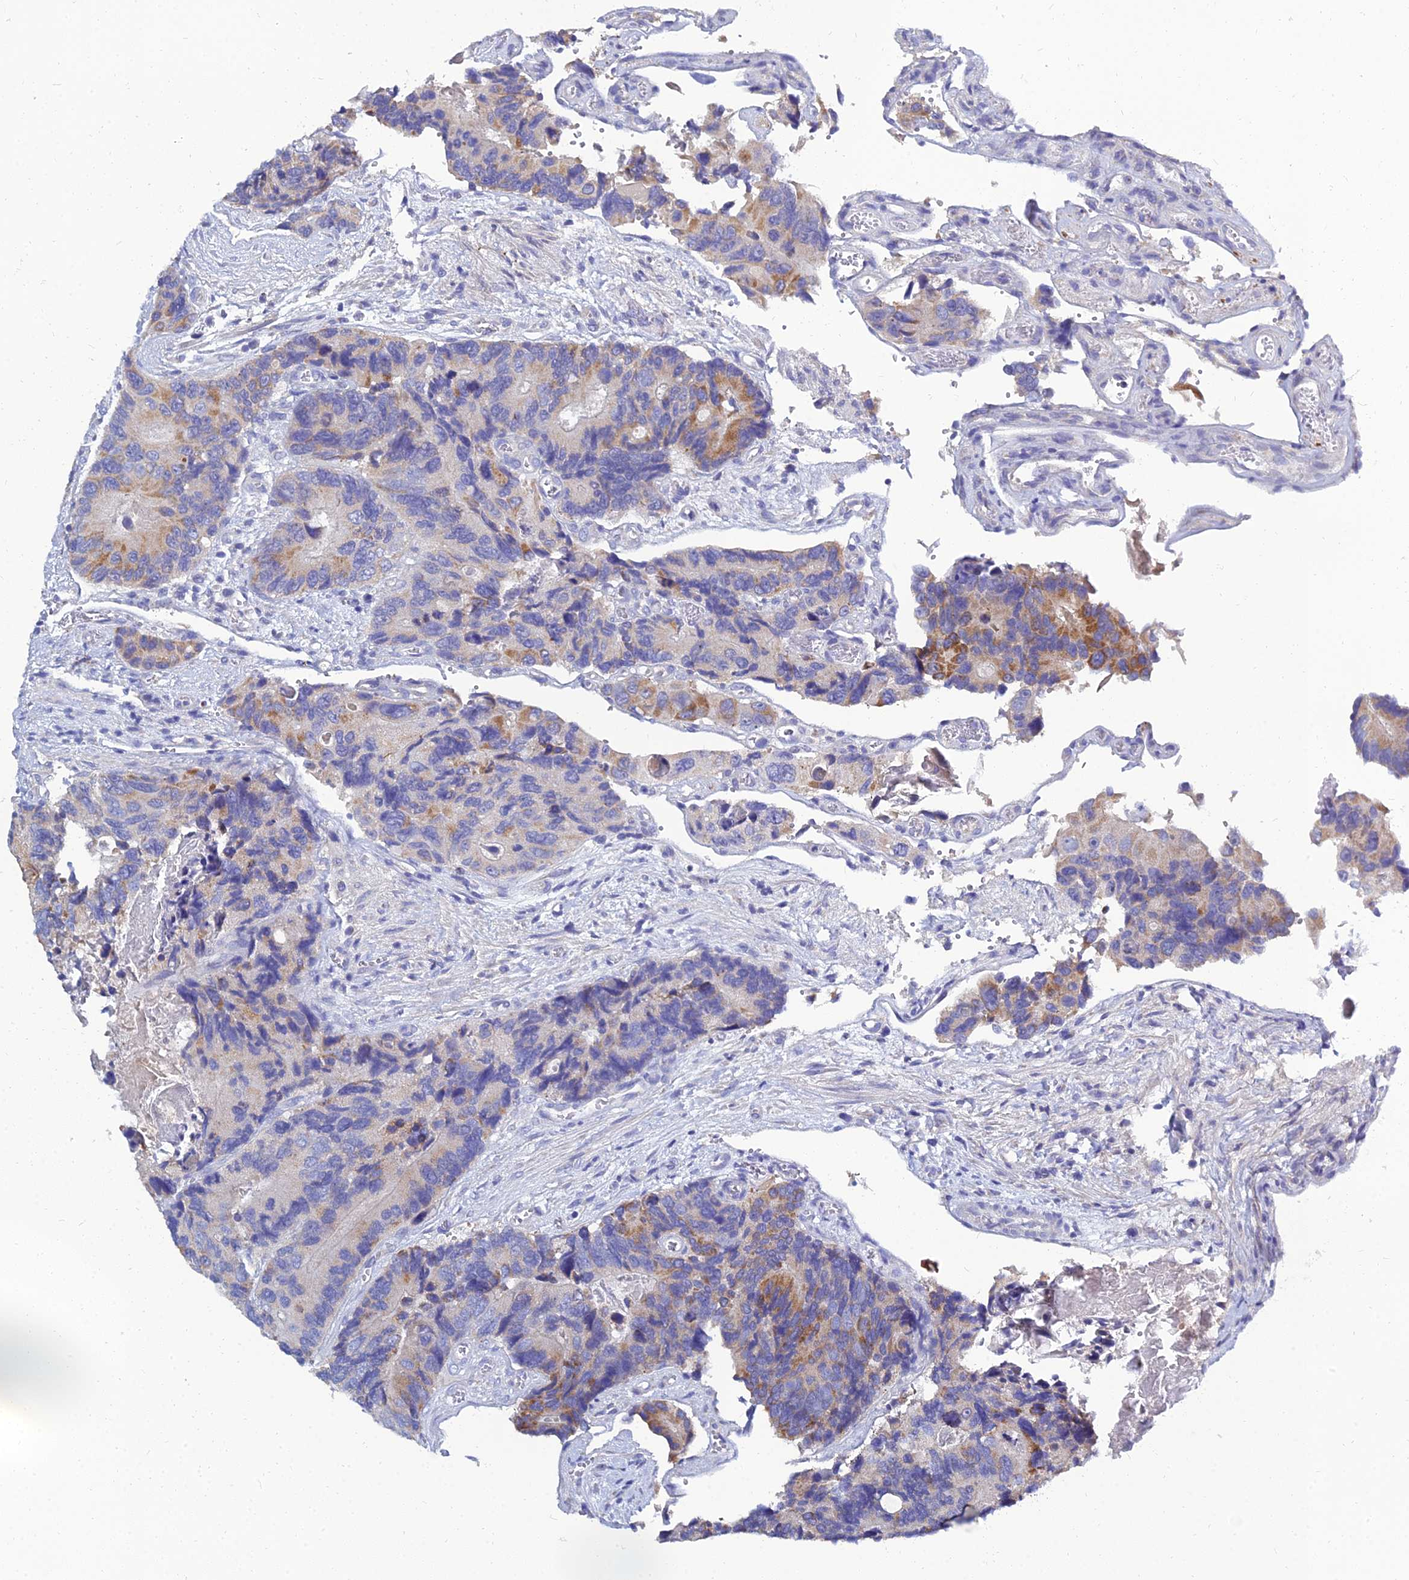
{"staining": {"intensity": "moderate", "quantity": "<25%", "location": "cytoplasmic/membranous"}, "tissue": "colorectal cancer", "cell_type": "Tumor cells", "image_type": "cancer", "snomed": [{"axis": "morphology", "description": "Adenocarcinoma, NOS"}, {"axis": "topography", "description": "Colon"}], "caption": "Immunohistochemistry (IHC) histopathology image of neoplastic tissue: adenocarcinoma (colorectal) stained using immunohistochemistry demonstrates low levels of moderate protein expression localized specifically in the cytoplasmic/membranous of tumor cells, appearing as a cytoplasmic/membranous brown color.", "gene": "NPY", "patient": {"sex": "male", "age": 84}}